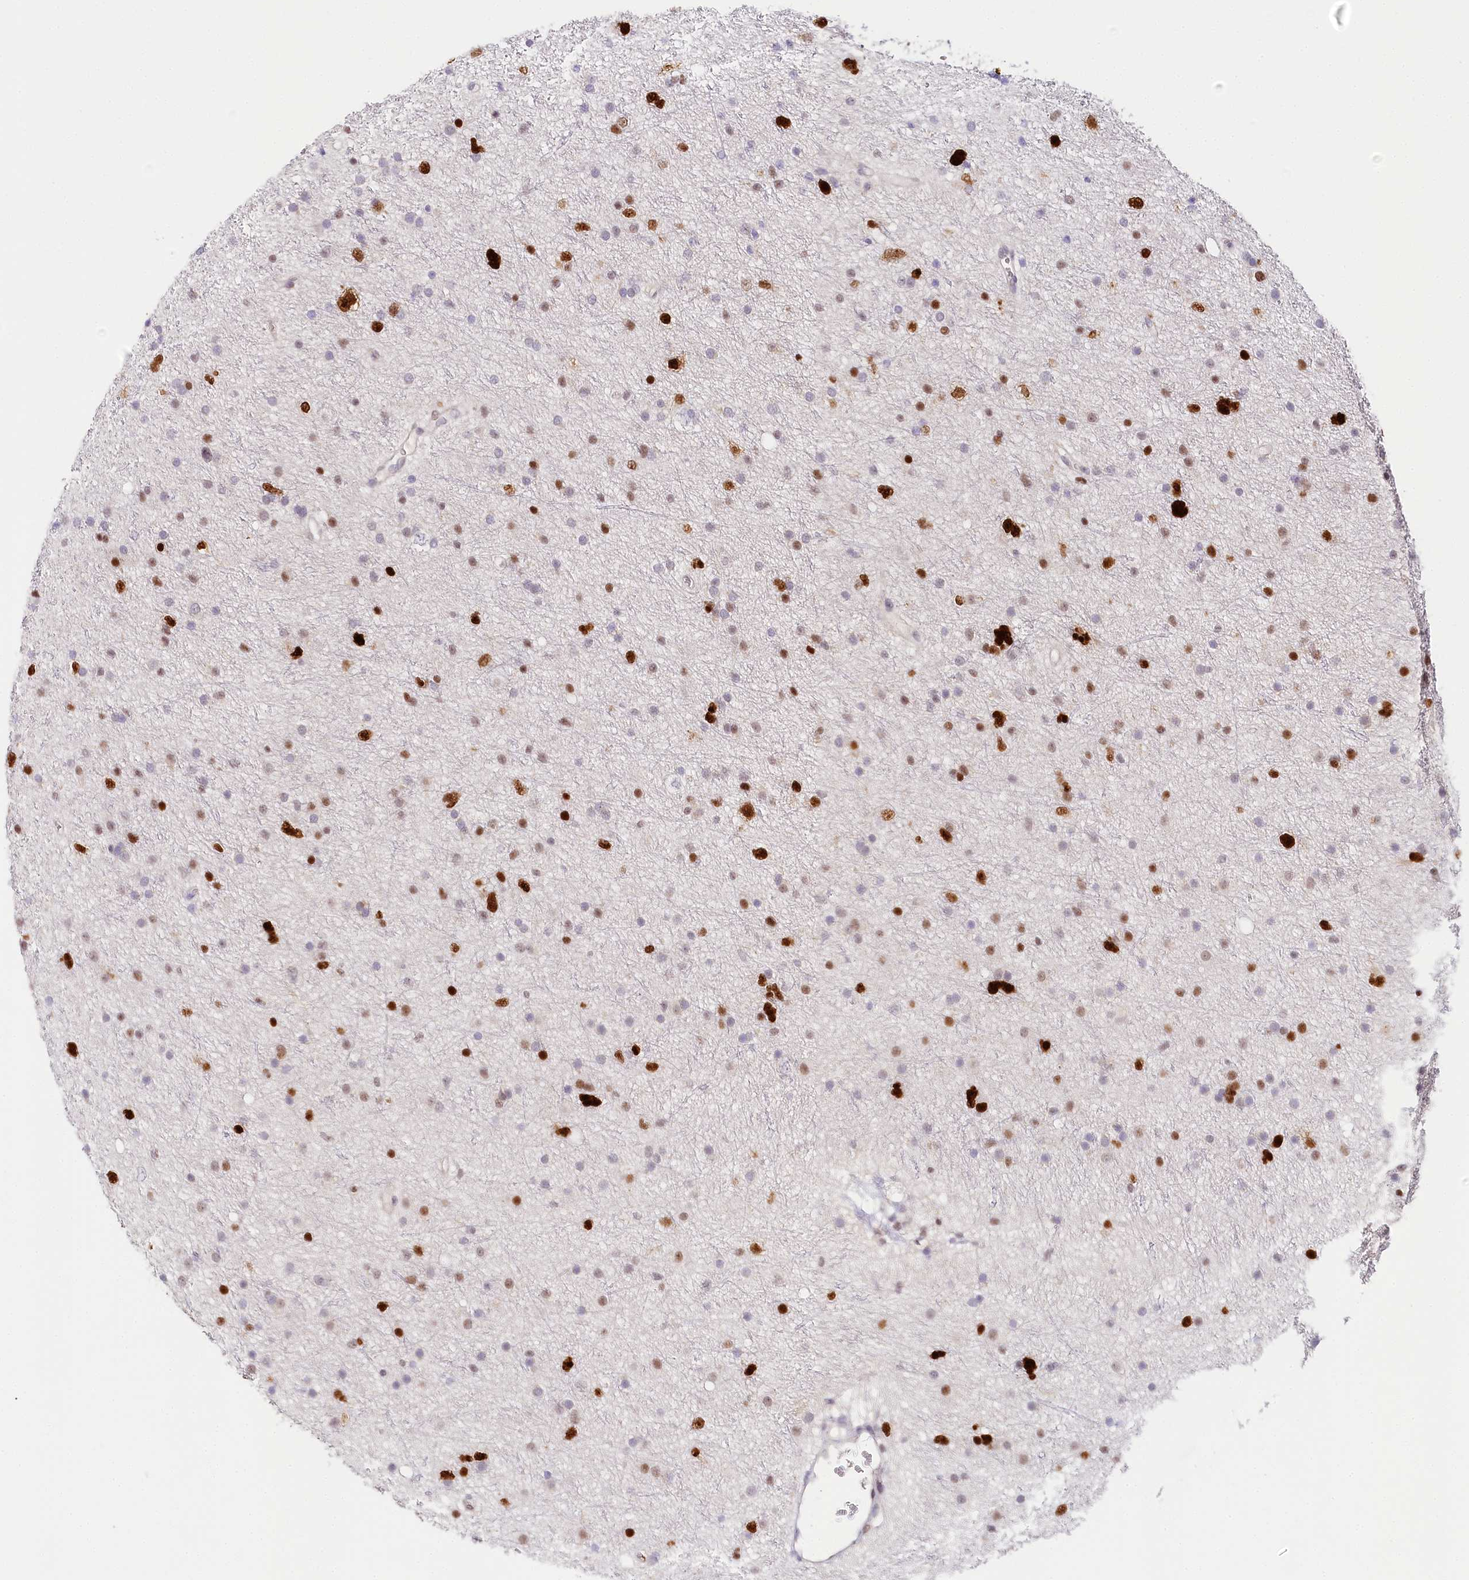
{"staining": {"intensity": "strong", "quantity": "25%-75%", "location": "nuclear"}, "tissue": "glioma", "cell_type": "Tumor cells", "image_type": "cancer", "snomed": [{"axis": "morphology", "description": "Glioma, malignant, Low grade"}, {"axis": "topography", "description": "Cerebral cortex"}], "caption": "The image exhibits immunohistochemical staining of malignant glioma (low-grade). There is strong nuclear positivity is present in about 25%-75% of tumor cells.", "gene": "TP53", "patient": {"sex": "female", "age": 39}}